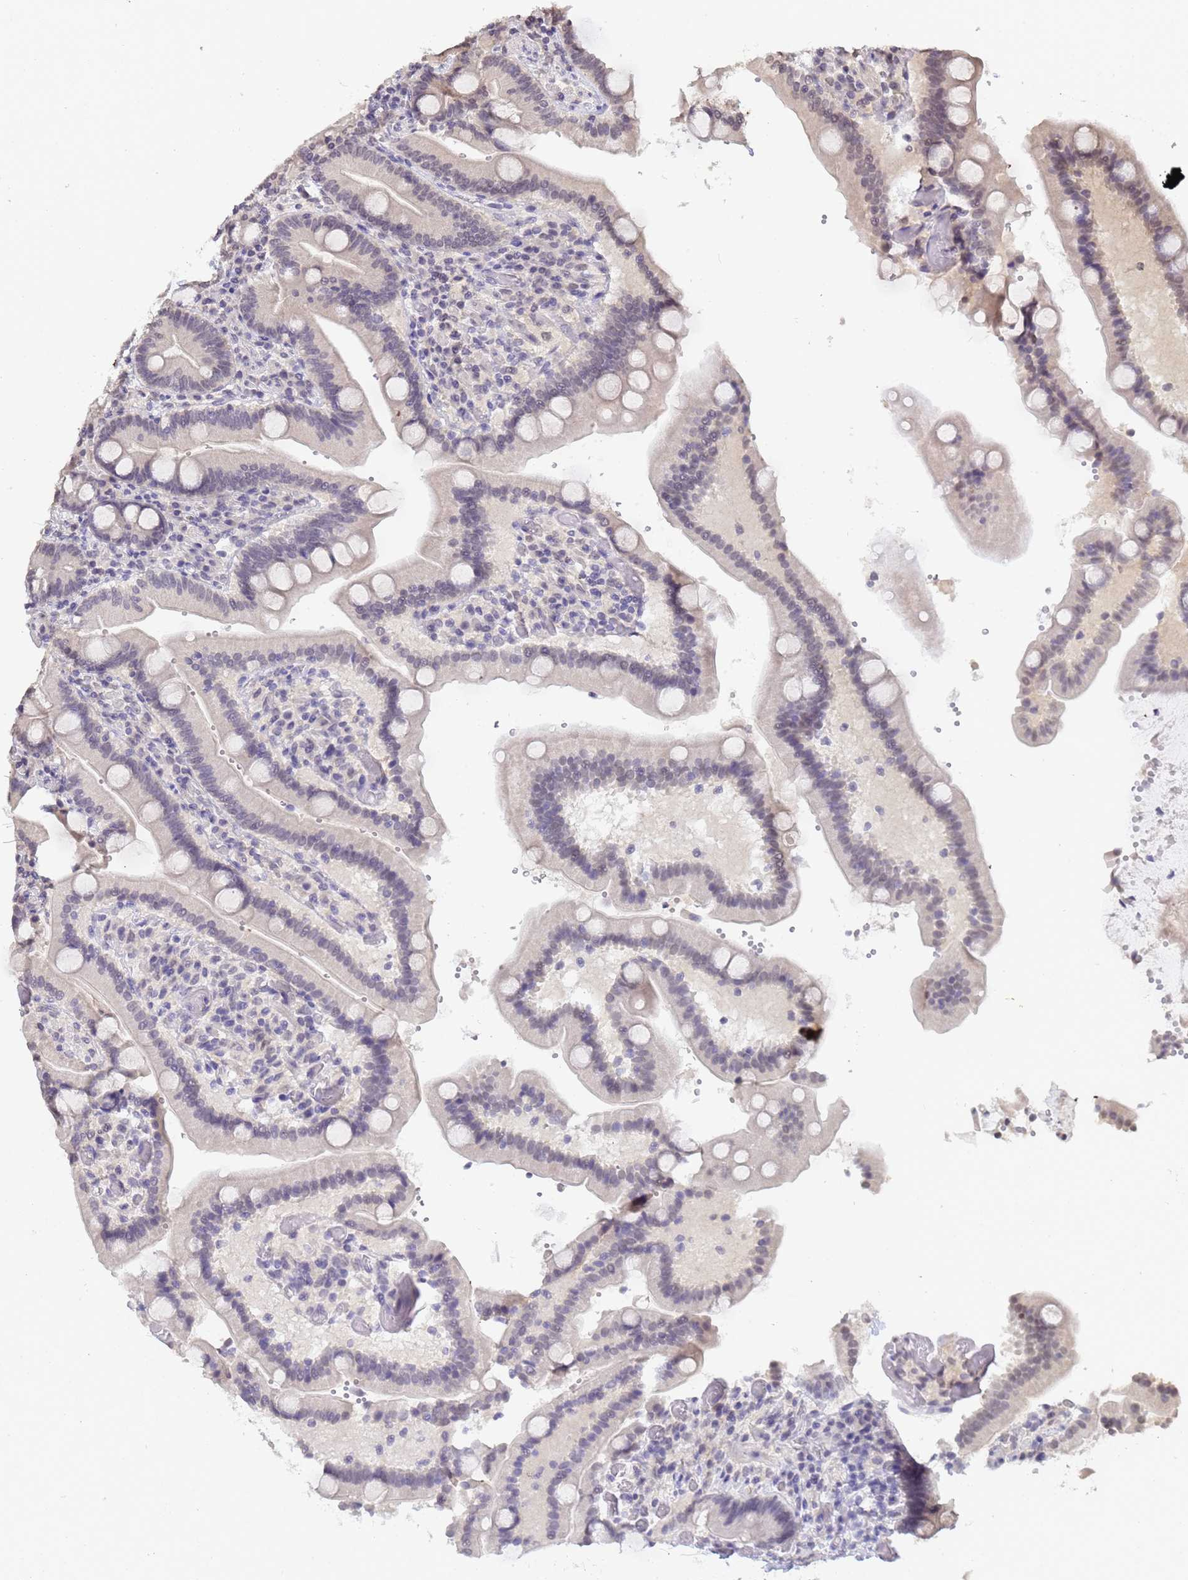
{"staining": {"intensity": "negative", "quantity": "none", "location": "none"}, "tissue": "duodenum", "cell_type": "Glandular cells", "image_type": "normal", "snomed": [{"axis": "morphology", "description": "Normal tissue, NOS"}, {"axis": "topography", "description": "Duodenum"}], "caption": "Benign duodenum was stained to show a protein in brown. There is no significant positivity in glandular cells. (IHC, brightfield microscopy, high magnification).", "gene": "MYL7", "patient": {"sex": "female", "age": 62}}